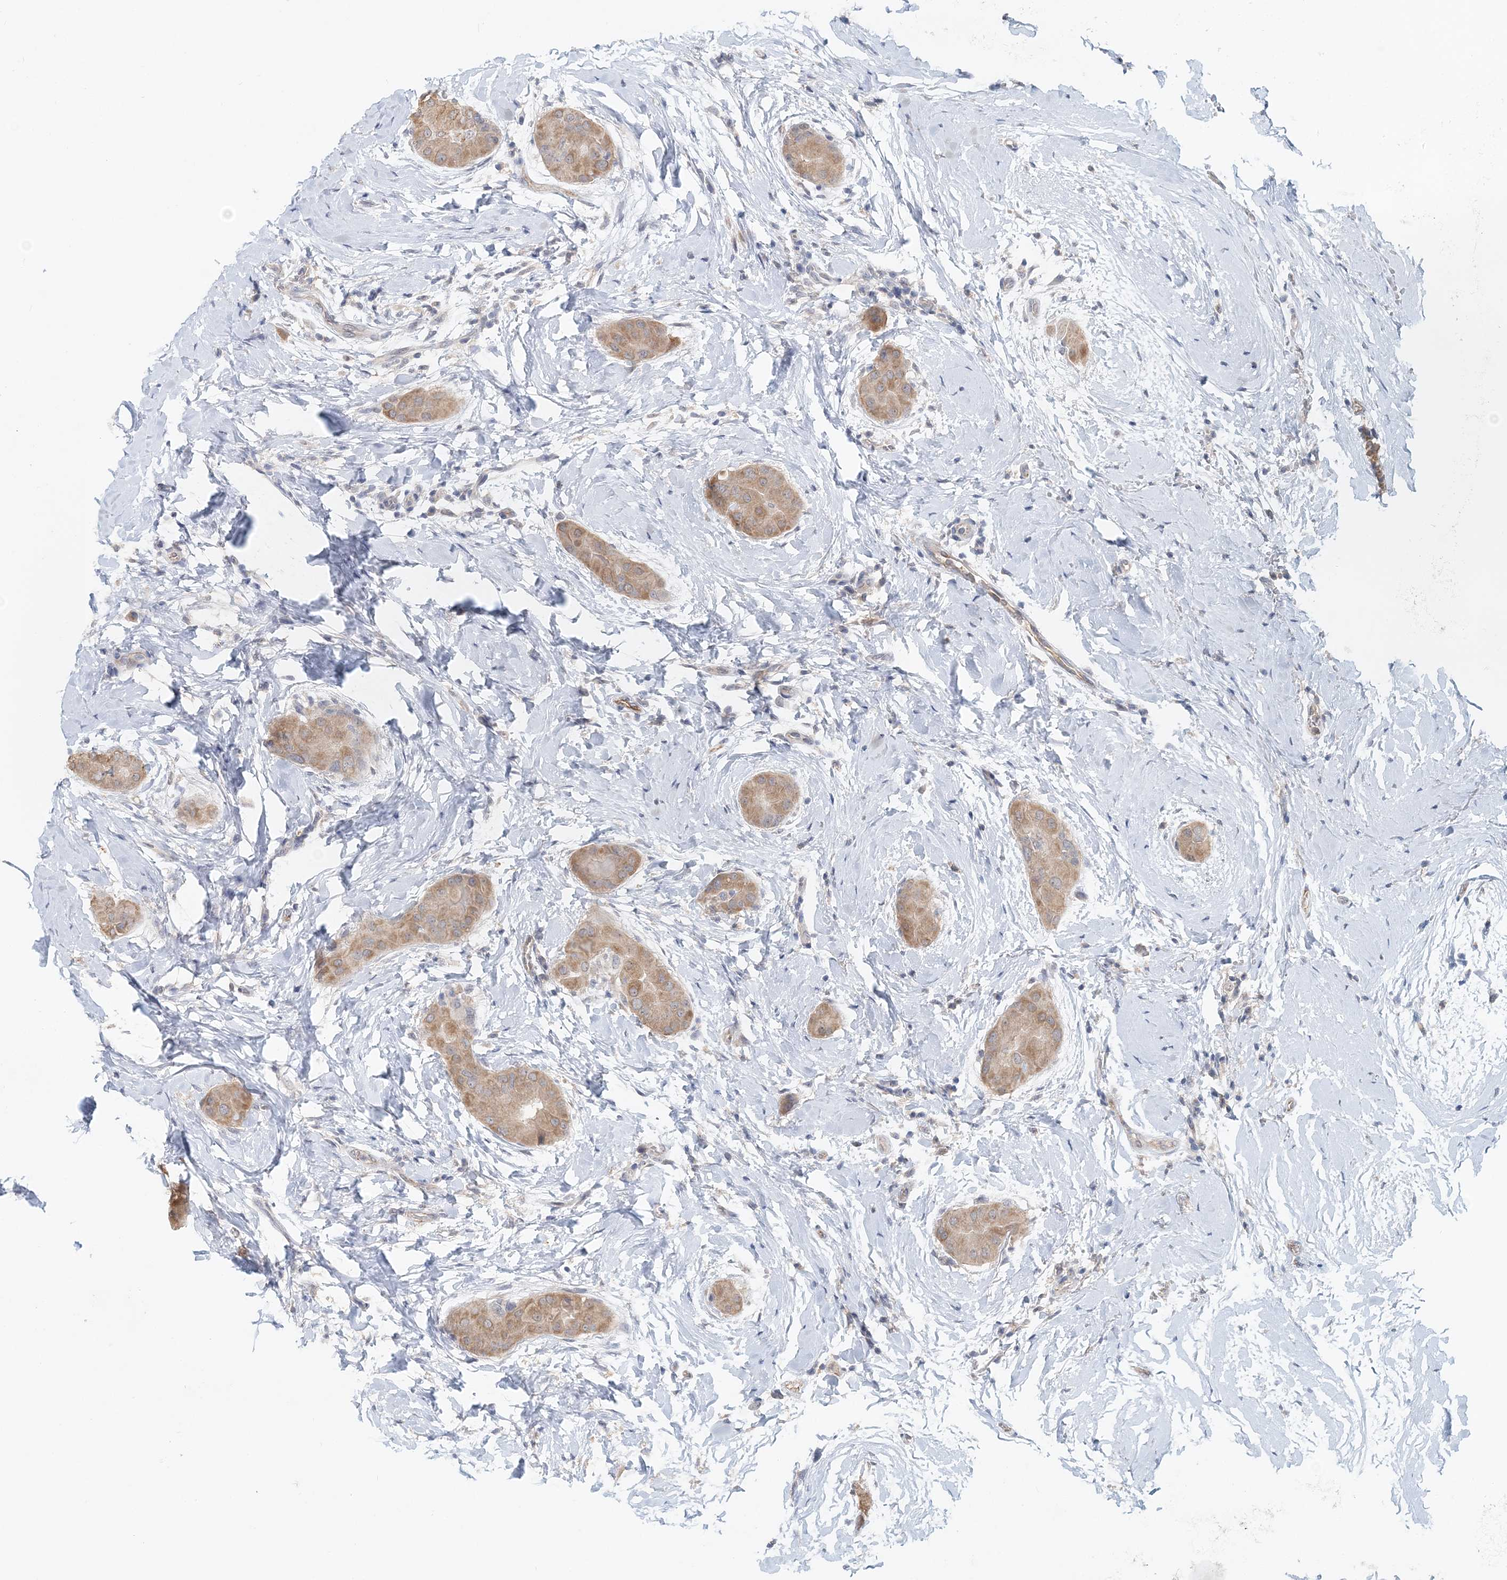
{"staining": {"intensity": "moderate", "quantity": ">75%", "location": "cytoplasmic/membranous"}, "tissue": "thyroid cancer", "cell_type": "Tumor cells", "image_type": "cancer", "snomed": [{"axis": "morphology", "description": "Papillary adenocarcinoma, NOS"}, {"axis": "topography", "description": "Thyroid gland"}], "caption": "A brown stain labels moderate cytoplasmic/membranous expression of a protein in human papillary adenocarcinoma (thyroid) tumor cells.", "gene": "FBXO38", "patient": {"sex": "male", "age": 33}}